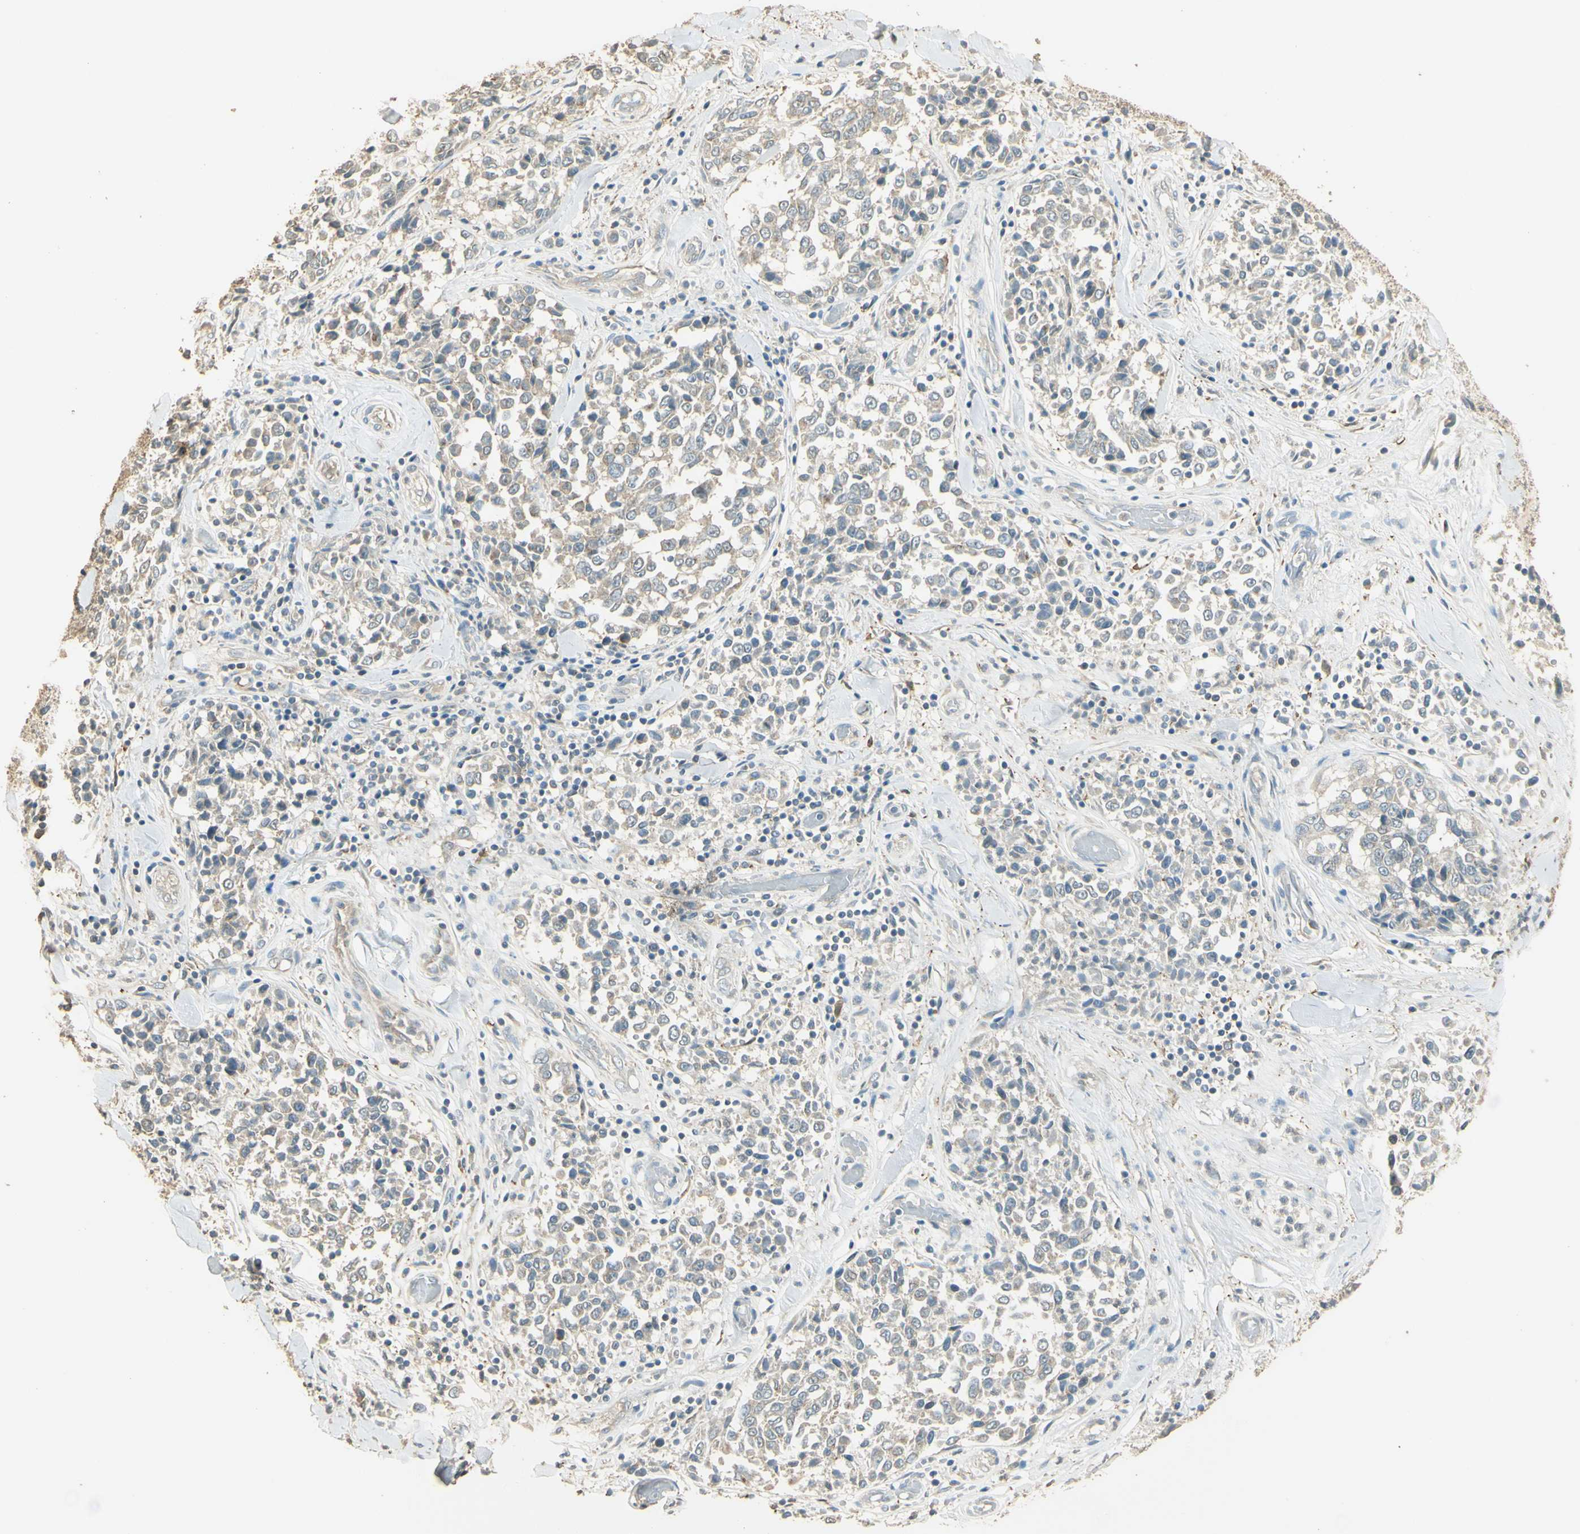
{"staining": {"intensity": "weak", "quantity": "25%-75%", "location": "cytoplasmic/membranous"}, "tissue": "melanoma", "cell_type": "Tumor cells", "image_type": "cancer", "snomed": [{"axis": "morphology", "description": "Malignant melanoma, NOS"}, {"axis": "topography", "description": "Skin"}], "caption": "Human malignant melanoma stained with a brown dye displays weak cytoplasmic/membranous positive staining in approximately 25%-75% of tumor cells.", "gene": "UXS1", "patient": {"sex": "female", "age": 64}}